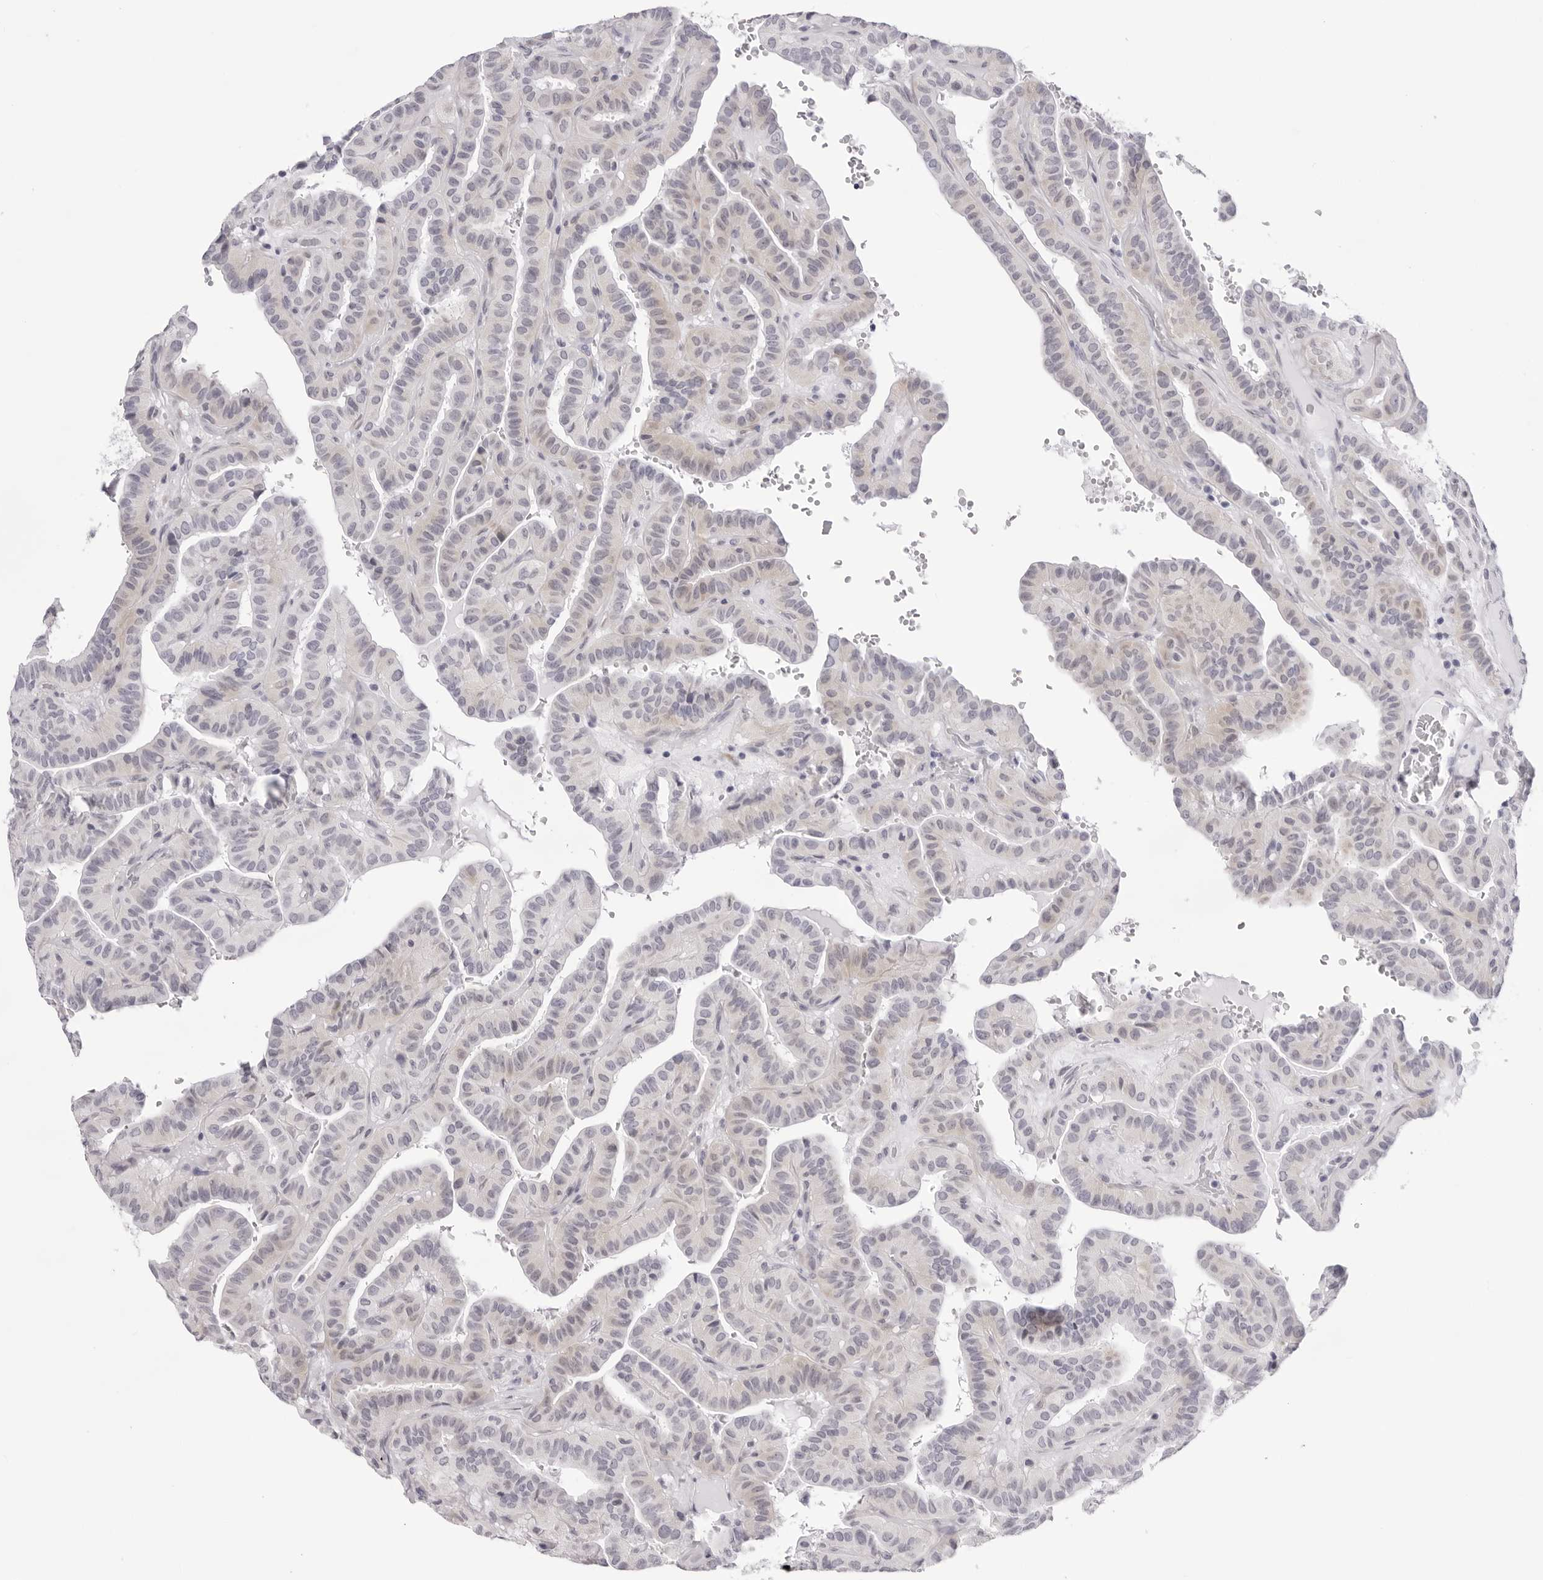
{"staining": {"intensity": "negative", "quantity": "none", "location": "none"}, "tissue": "thyroid cancer", "cell_type": "Tumor cells", "image_type": "cancer", "snomed": [{"axis": "morphology", "description": "Papillary adenocarcinoma, NOS"}, {"axis": "topography", "description": "Thyroid gland"}], "caption": "Immunohistochemical staining of thyroid papillary adenocarcinoma exhibits no significant positivity in tumor cells. (DAB immunohistochemistry, high magnification).", "gene": "SMIM2", "patient": {"sex": "male", "age": 77}}